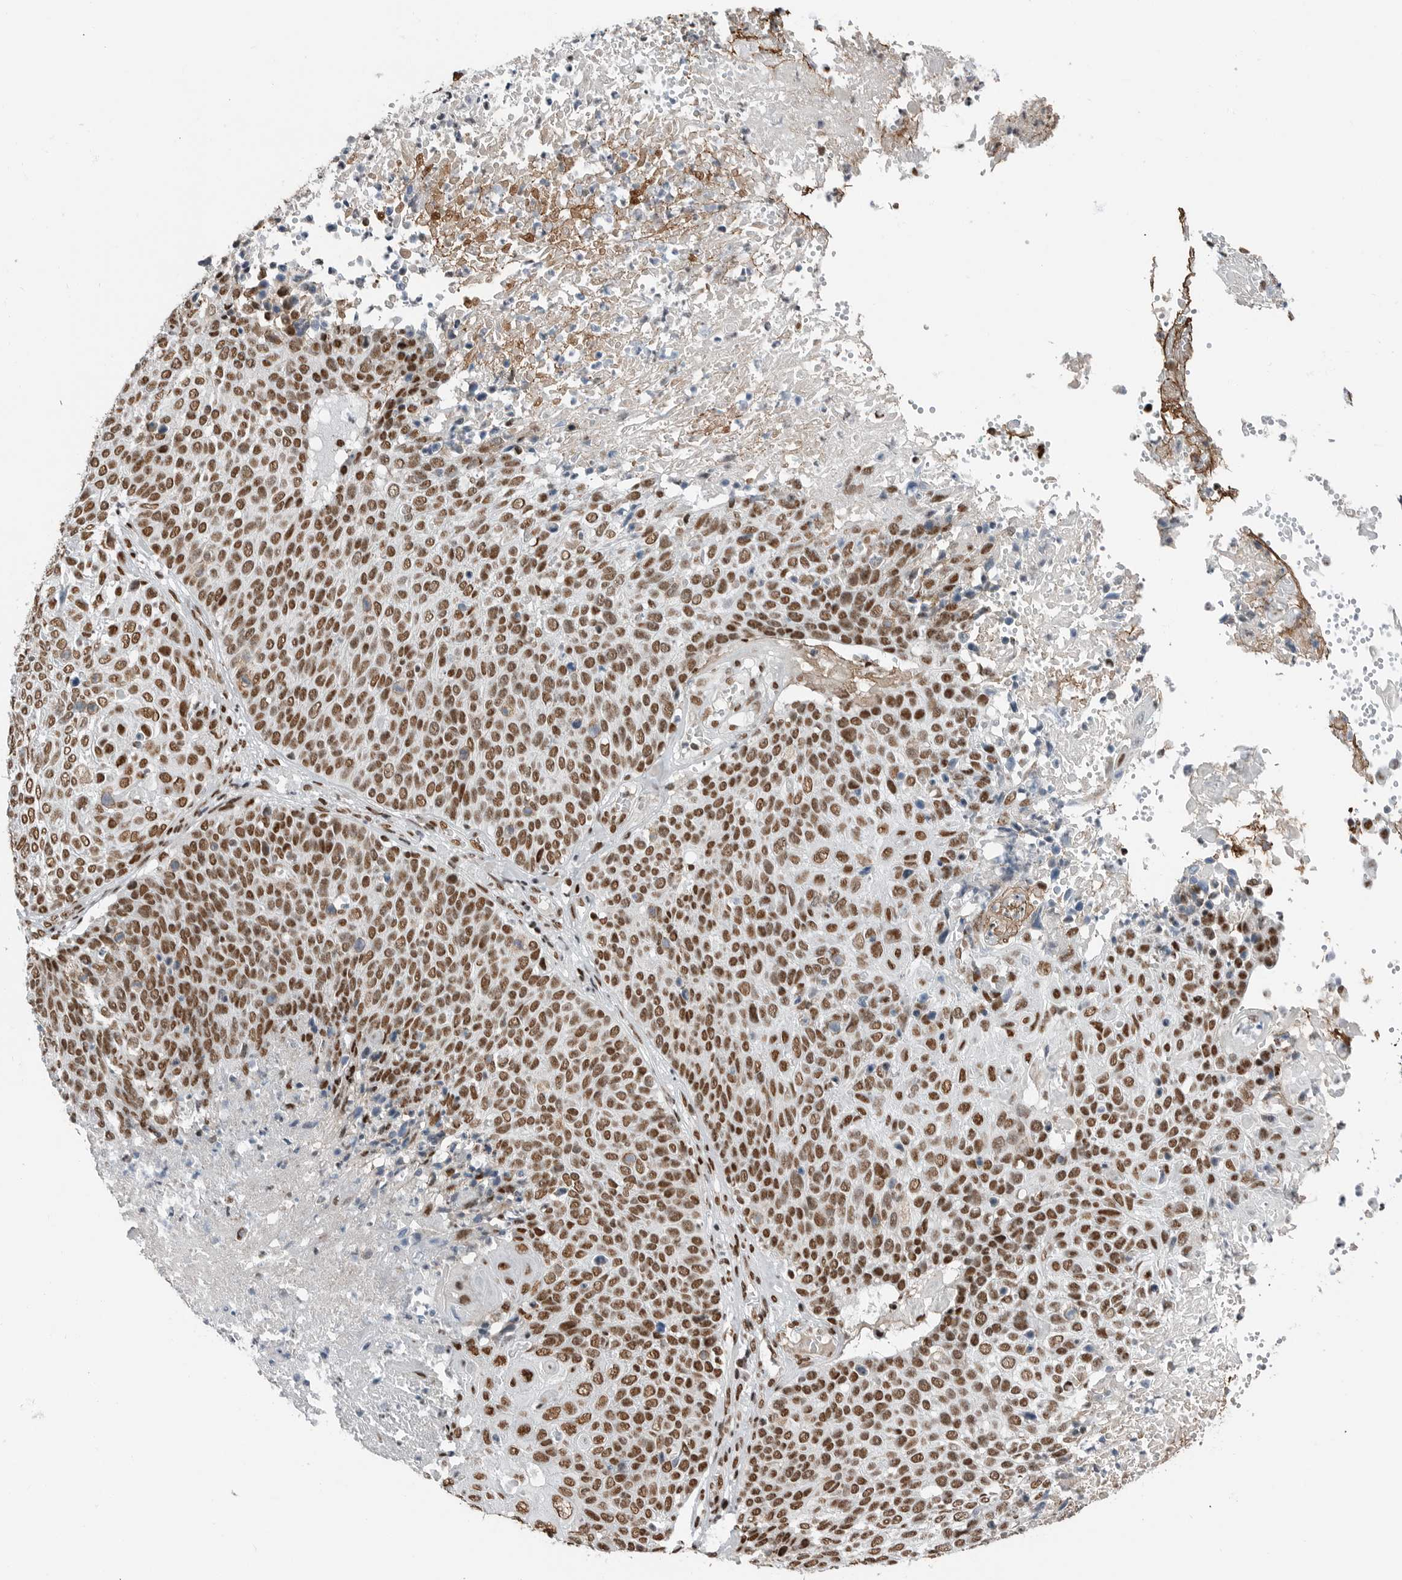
{"staining": {"intensity": "moderate", "quantity": ">75%", "location": "nuclear"}, "tissue": "cervical cancer", "cell_type": "Tumor cells", "image_type": "cancer", "snomed": [{"axis": "morphology", "description": "Squamous cell carcinoma, NOS"}, {"axis": "topography", "description": "Cervix"}], "caption": "This micrograph reveals IHC staining of cervical cancer, with medium moderate nuclear staining in approximately >75% of tumor cells.", "gene": "BLZF1", "patient": {"sex": "female", "age": 74}}